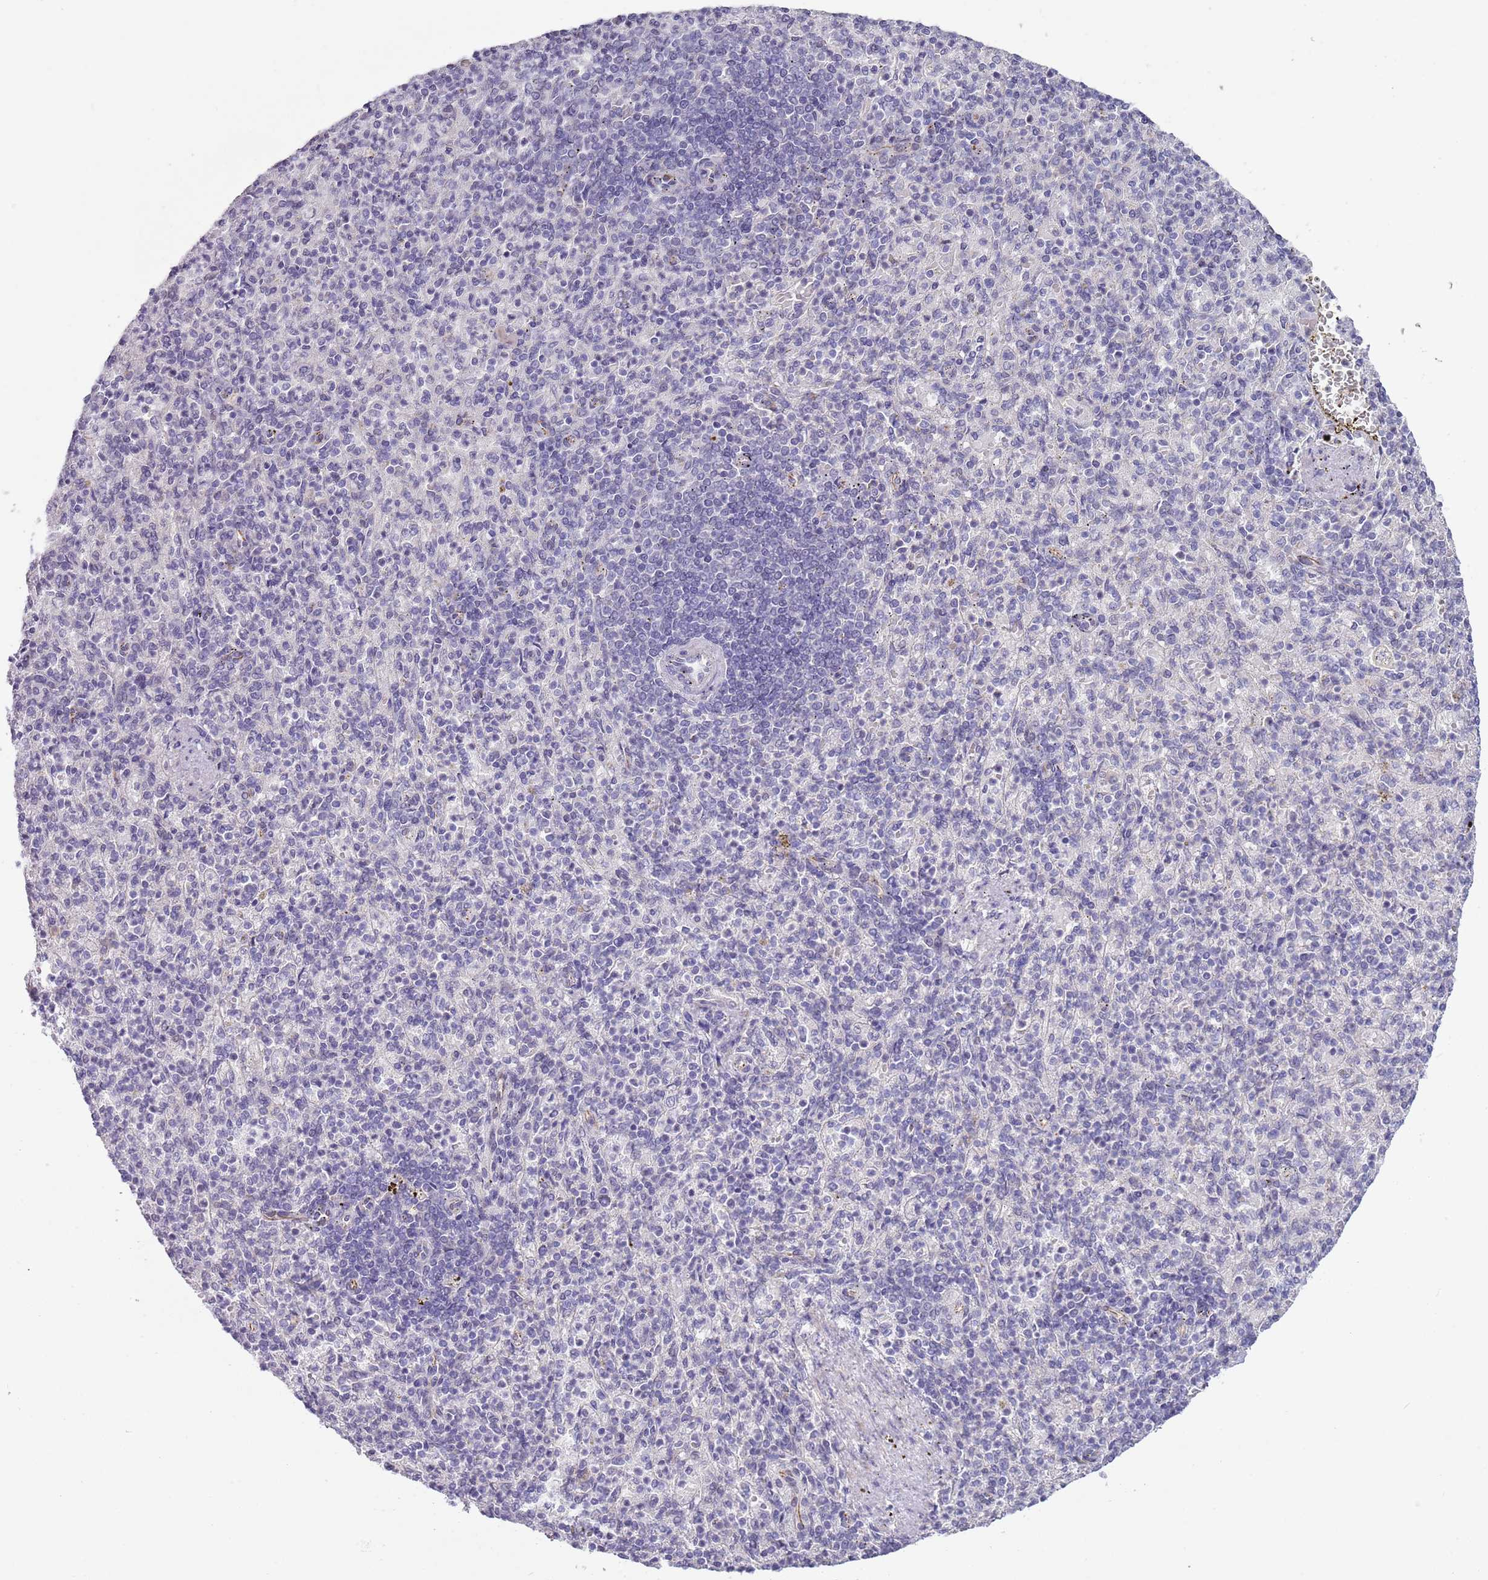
{"staining": {"intensity": "negative", "quantity": "none", "location": "none"}, "tissue": "spleen", "cell_type": "Cells in red pulp", "image_type": "normal", "snomed": [{"axis": "morphology", "description": "Normal tissue, NOS"}, {"axis": "topography", "description": "Spleen"}], "caption": "This photomicrograph is of benign spleen stained with immunohistochemistry (IHC) to label a protein in brown with the nuclei are counter-stained blue. There is no expression in cells in red pulp.", "gene": "ENSG00000271254", "patient": {"sex": "female", "age": 74}}